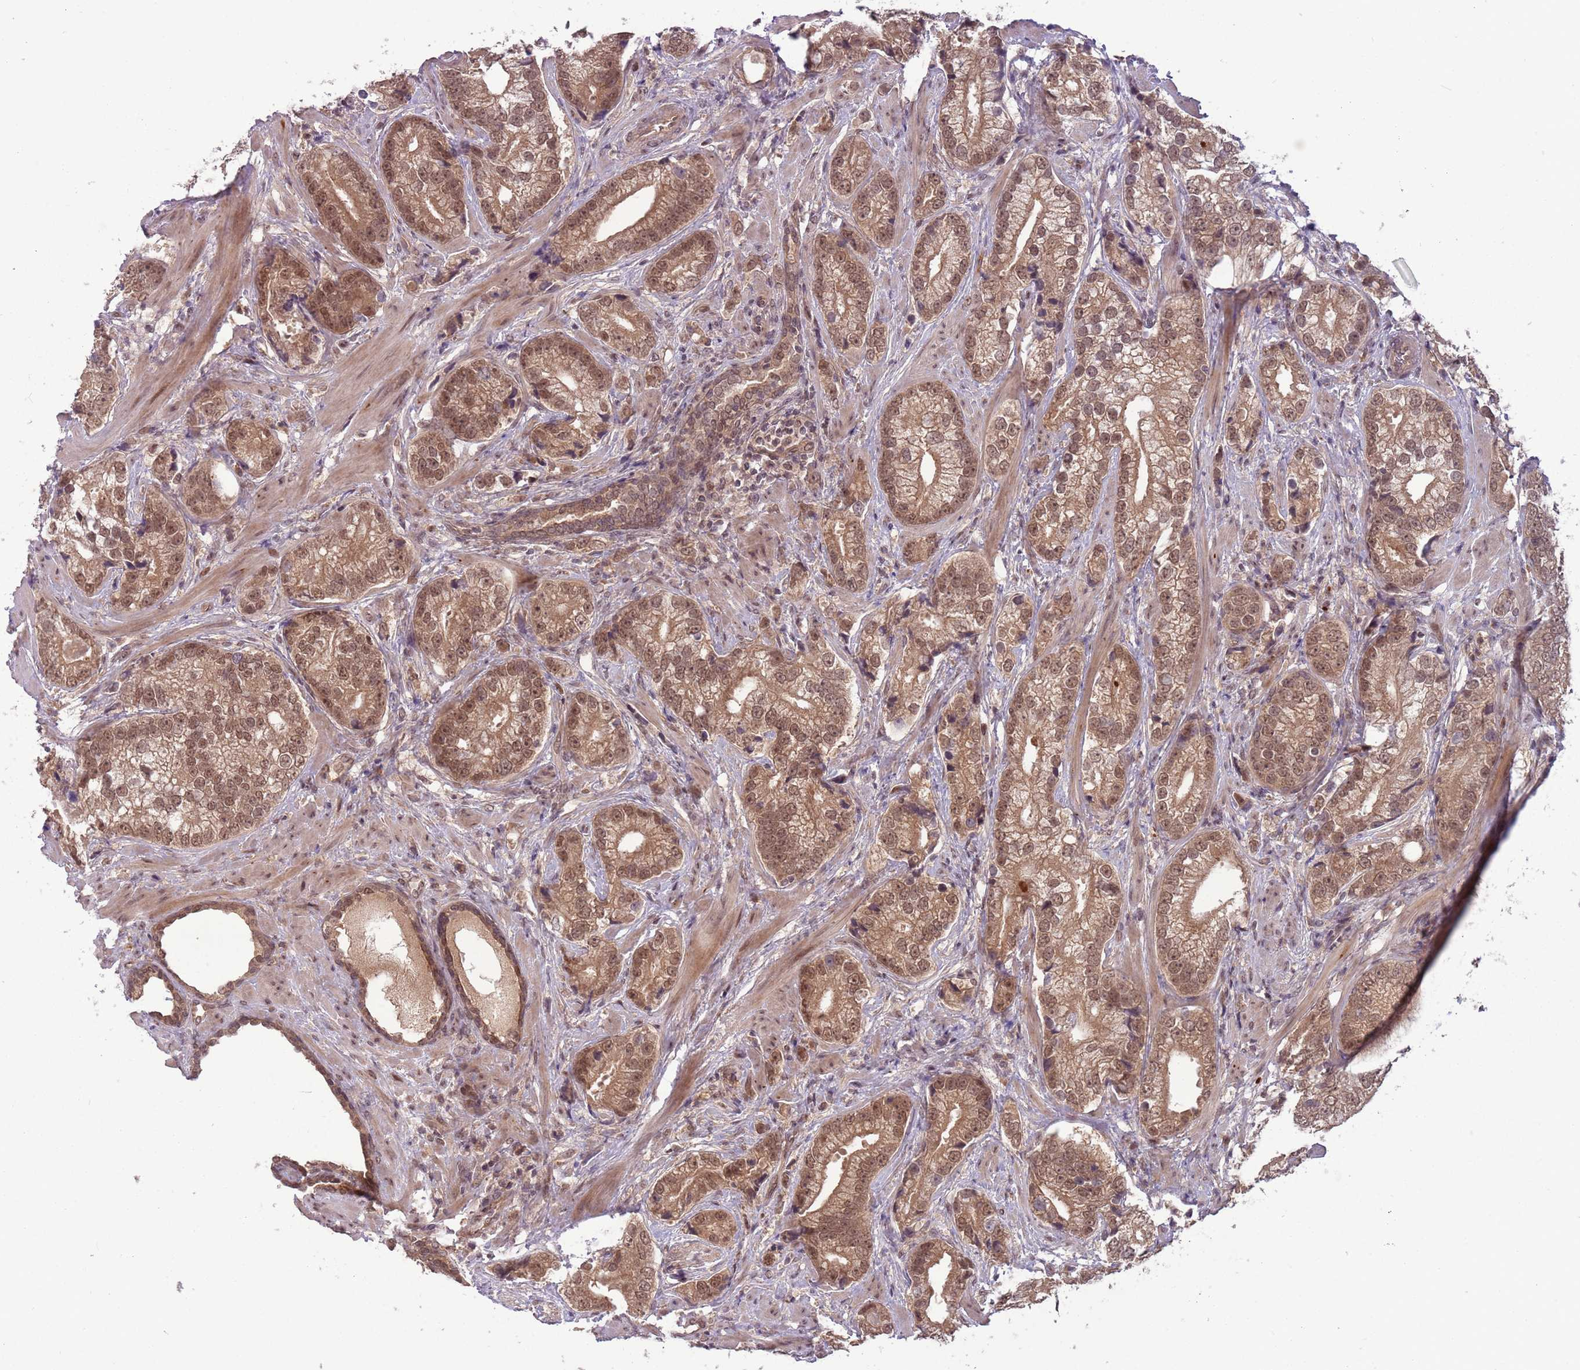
{"staining": {"intensity": "moderate", "quantity": ">75%", "location": "cytoplasmic/membranous,nuclear"}, "tissue": "prostate cancer", "cell_type": "Tumor cells", "image_type": "cancer", "snomed": [{"axis": "morphology", "description": "Adenocarcinoma, High grade"}, {"axis": "topography", "description": "Prostate"}], "caption": "Prostate cancer (high-grade adenocarcinoma) stained with DAB IHC demonstrates medium levels of moderate cytoplasmic/membranous and nuclear staining in approximately >75% of tumor cells.", "gene": "ADAMTS3", "patient": {"sex": "male", "age": 75}}